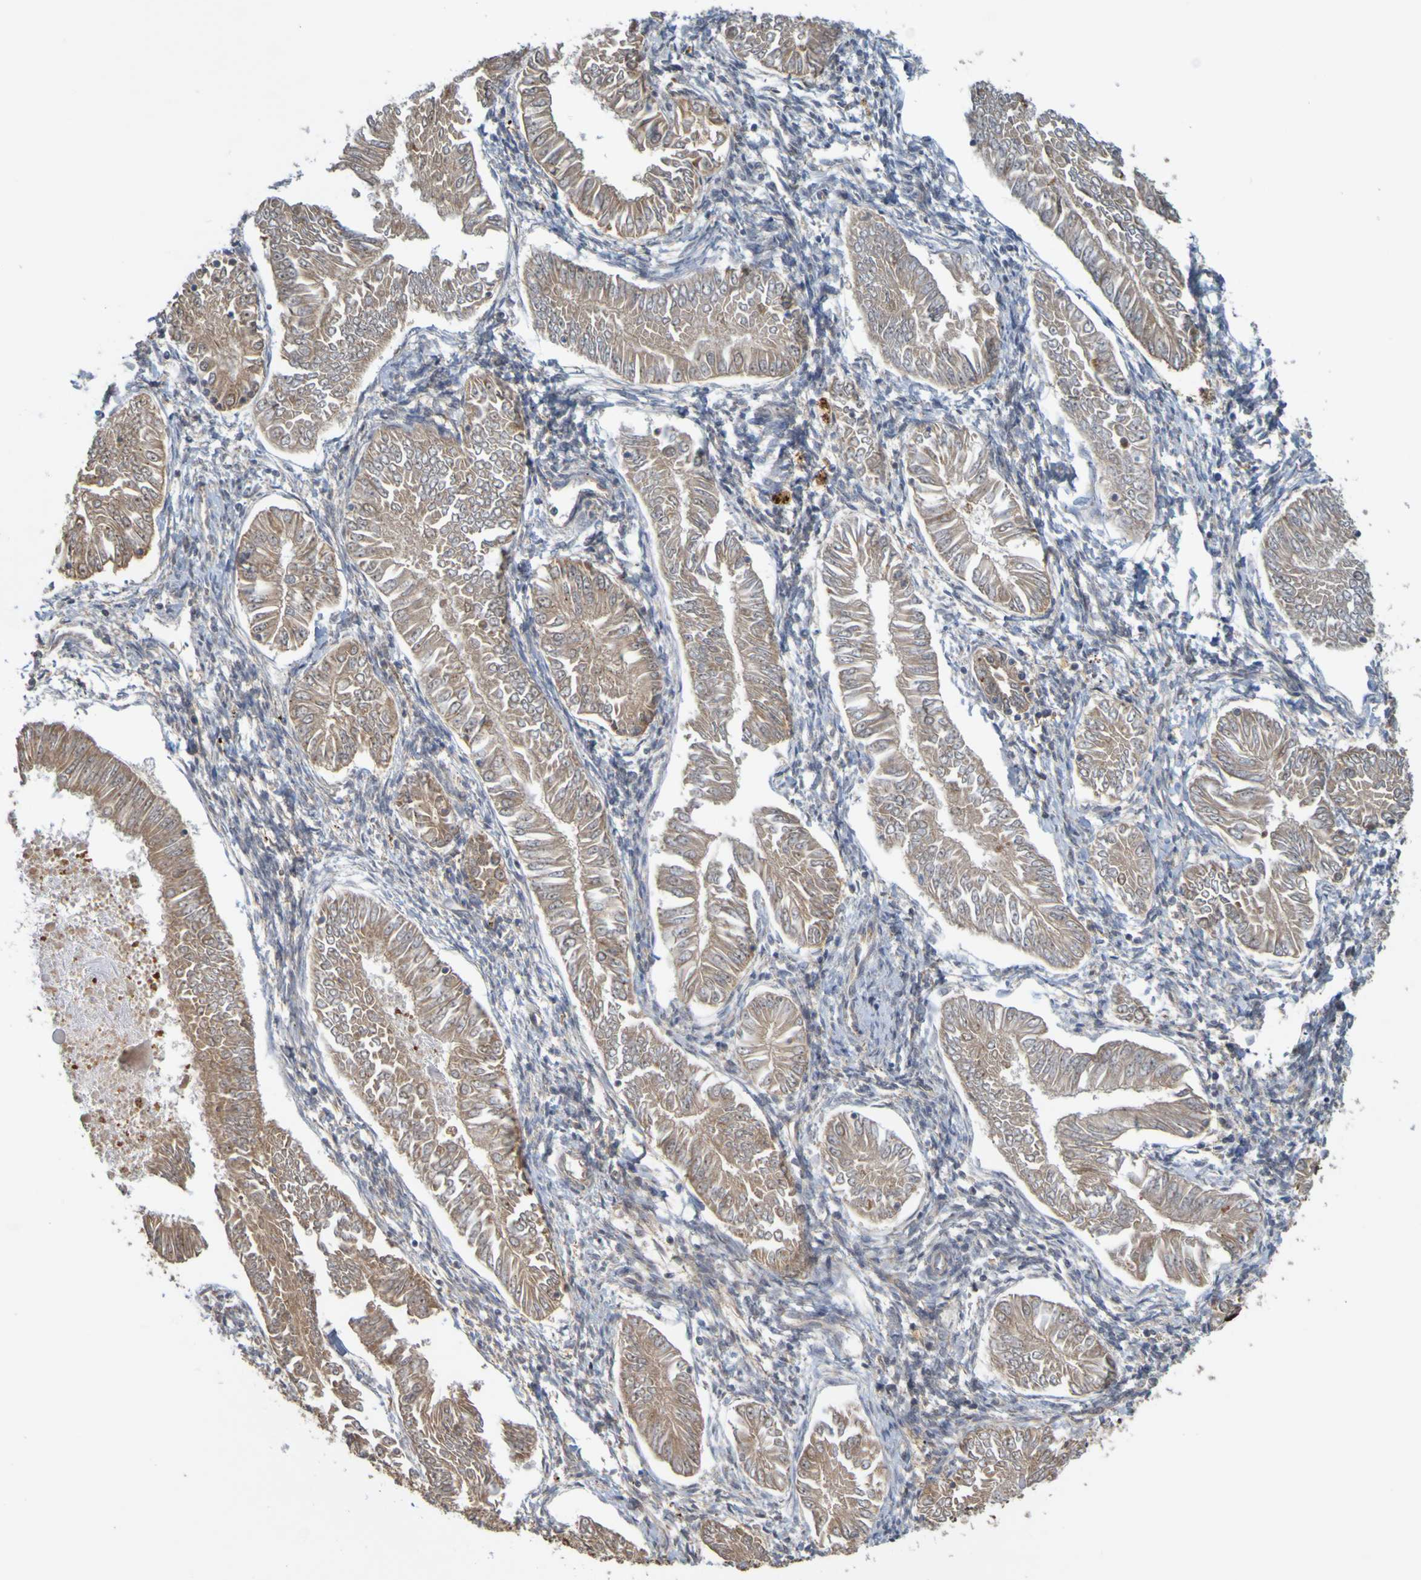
{"staining": {"intensity": "weak", "quantity": ">75%", "location": "cytoplasmic/membranous"}, "tissue": "endometrial cancer", "cell_type": "Tumor cells", "image_type": "cancer", "snomed": [{"axis": "morphology", "description": "Adenocarcinoma, NOS"}, {"axis": "topography", "description": "Endometrium"}], "caption": "Endometrial adenocarcinoma stained with immunohistochemistry displays weak cytoplasmic/membranous staining in about >75% of tumor cells. (DAB (3,3'-diaminobenzidine) IHC with brightfield microscopy, high magnification).", "gene": "TMBIM1", "patient": {"sex": "female", "age": 53}}